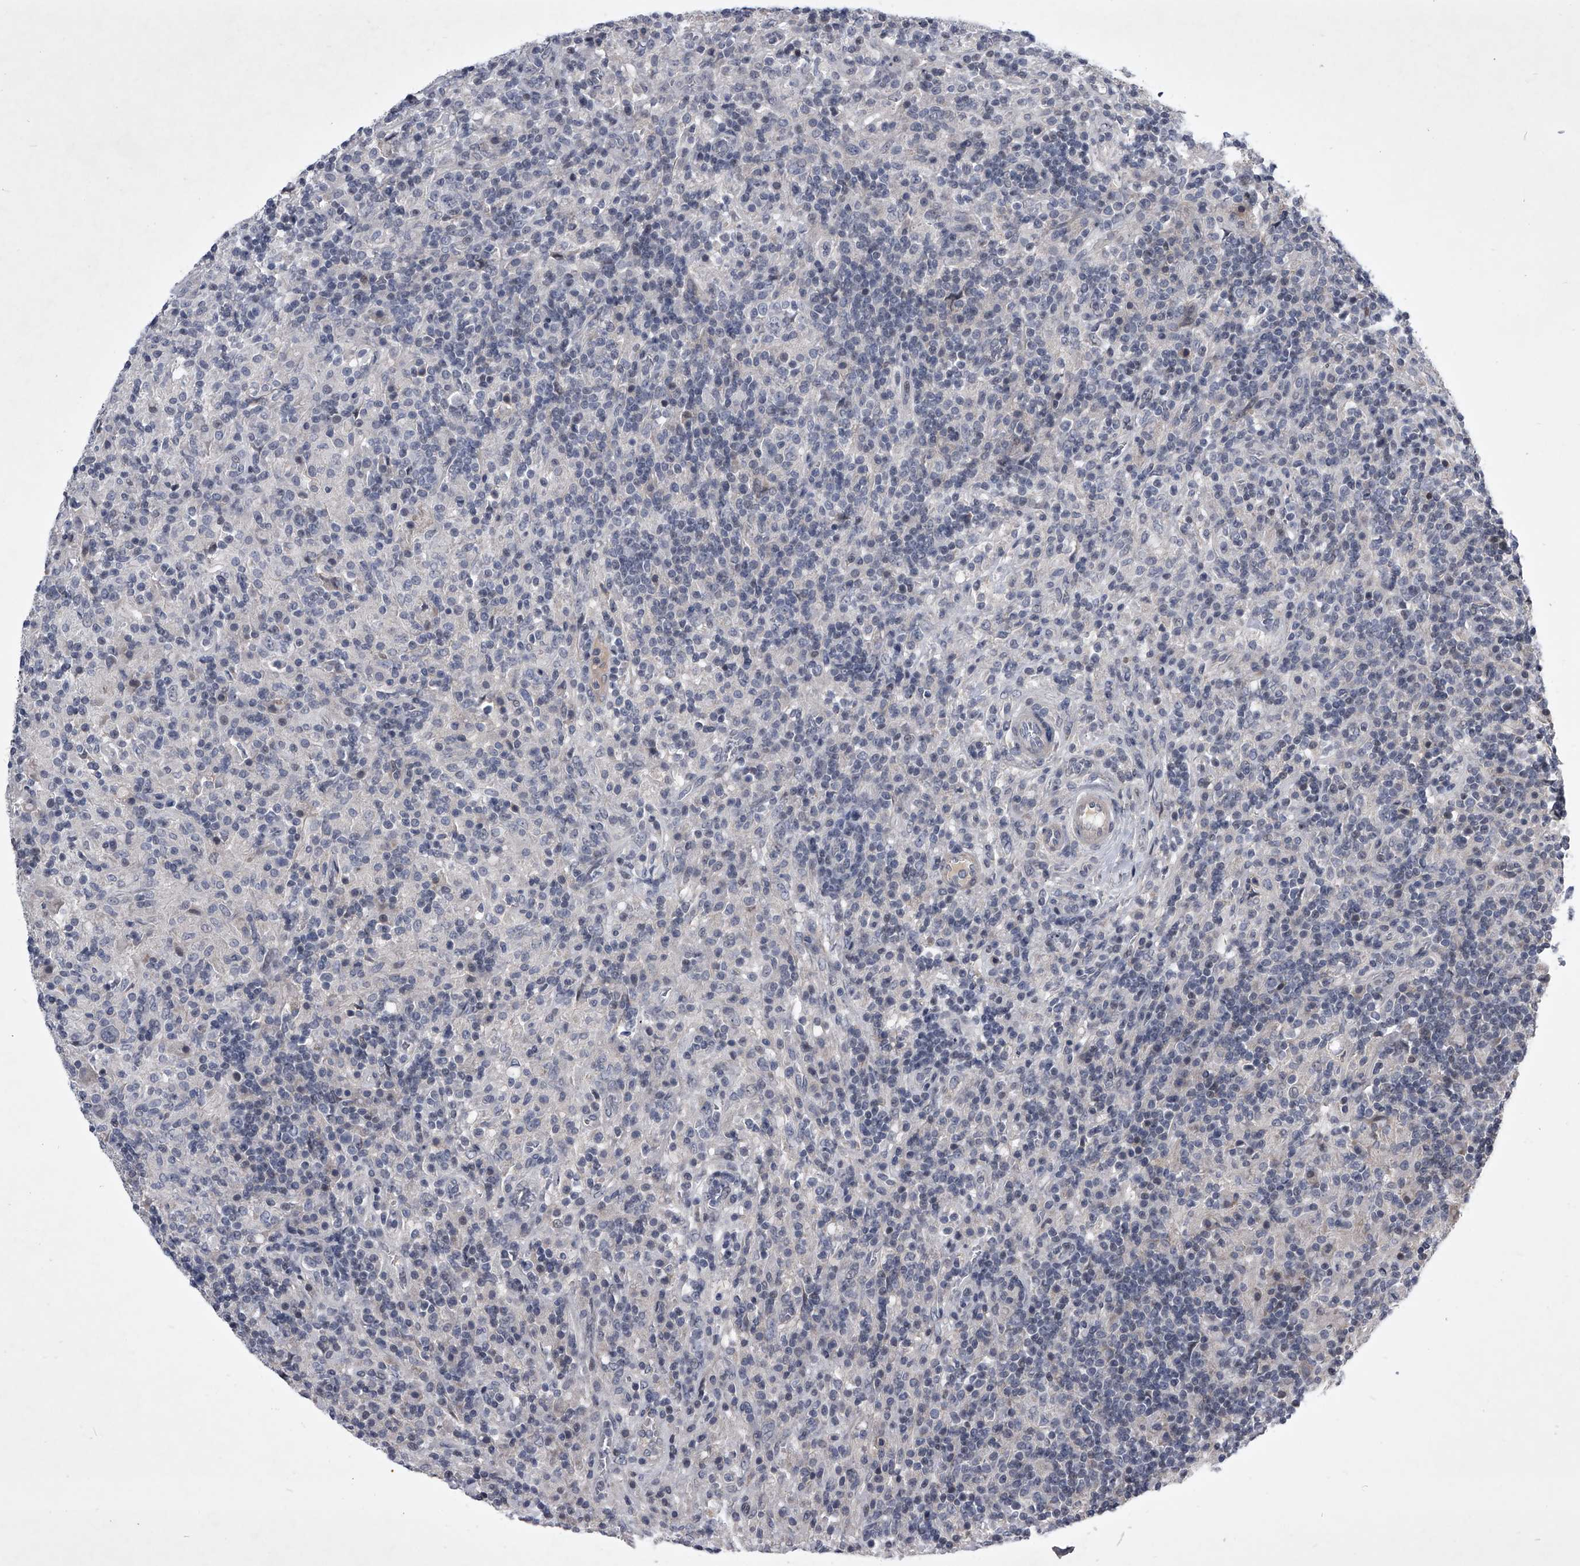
{"staining": {"intensity": "negative", "quantity": "none", "location": "none"}, "tissue": "lymphoma", "cell_type": "Tumor cells", "image_type": "cancer", "snomed": [{"axis": "morphology", "description": "Hodgkin's disease, NOS"}, {"axis": "topography", "description": "Lymph node"}], "caption": "Tumor cells show no significant protein expression in lymphoma.", "gene": "ZNF76", "patient": {"sex": "male", "age": 70}}